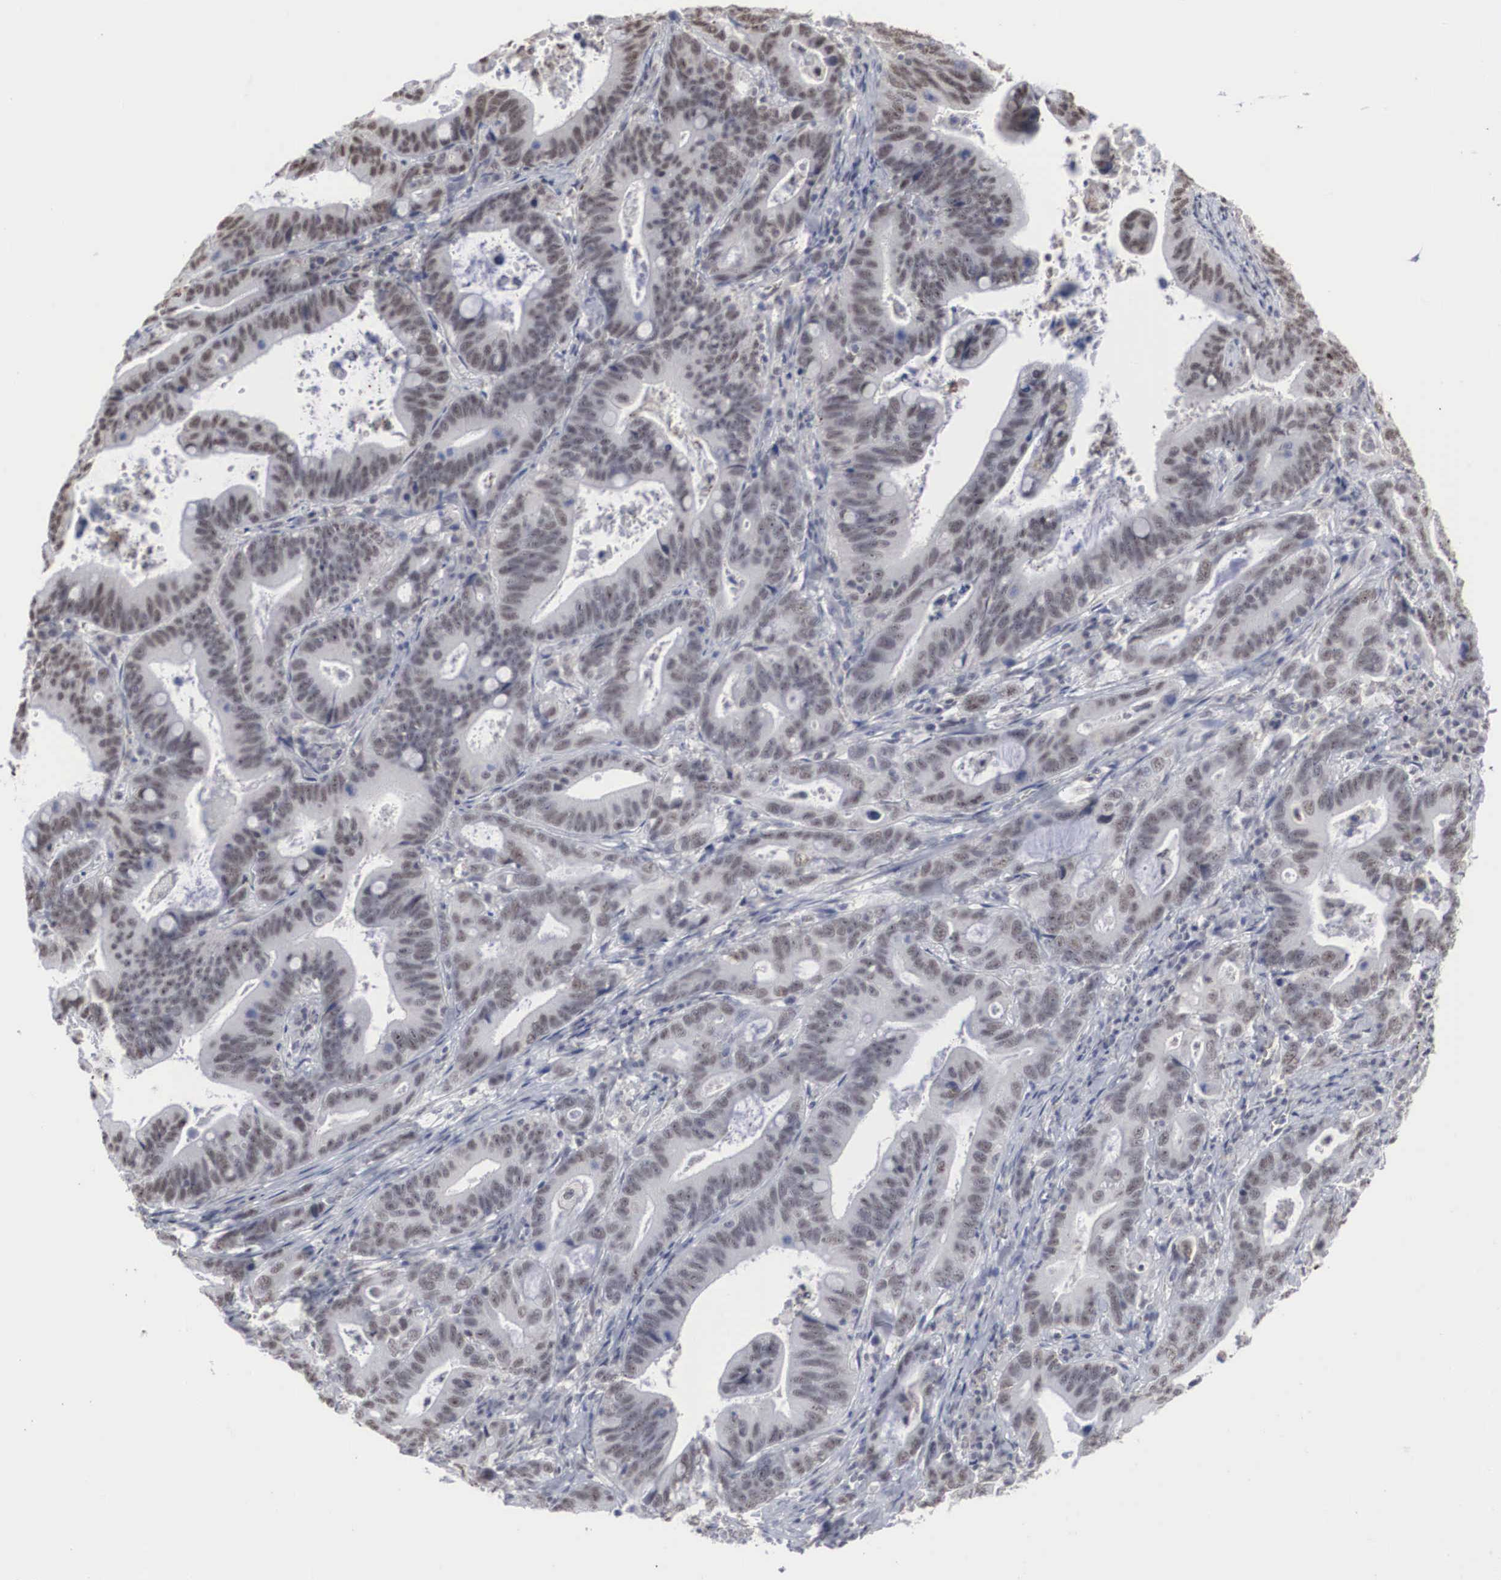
{"staining": {"intensity": "negative", "quantity": "none", "location": "none"}, "tissue": "stomach cancer", "cell_type": "Tumor cells", "image_type": "cancer", "snomed": [{"axis": "morphology", "description": "Adenocarcinoma, NOS"}, {"axis": "topography", "description": "Stomach, upper"}], "caption": "A micrograph of human stomach adenocarcinoma is negative for staining in tumor cells.", "gene": "AUTS2", "patient": {"sex": "male", "age": 63}}